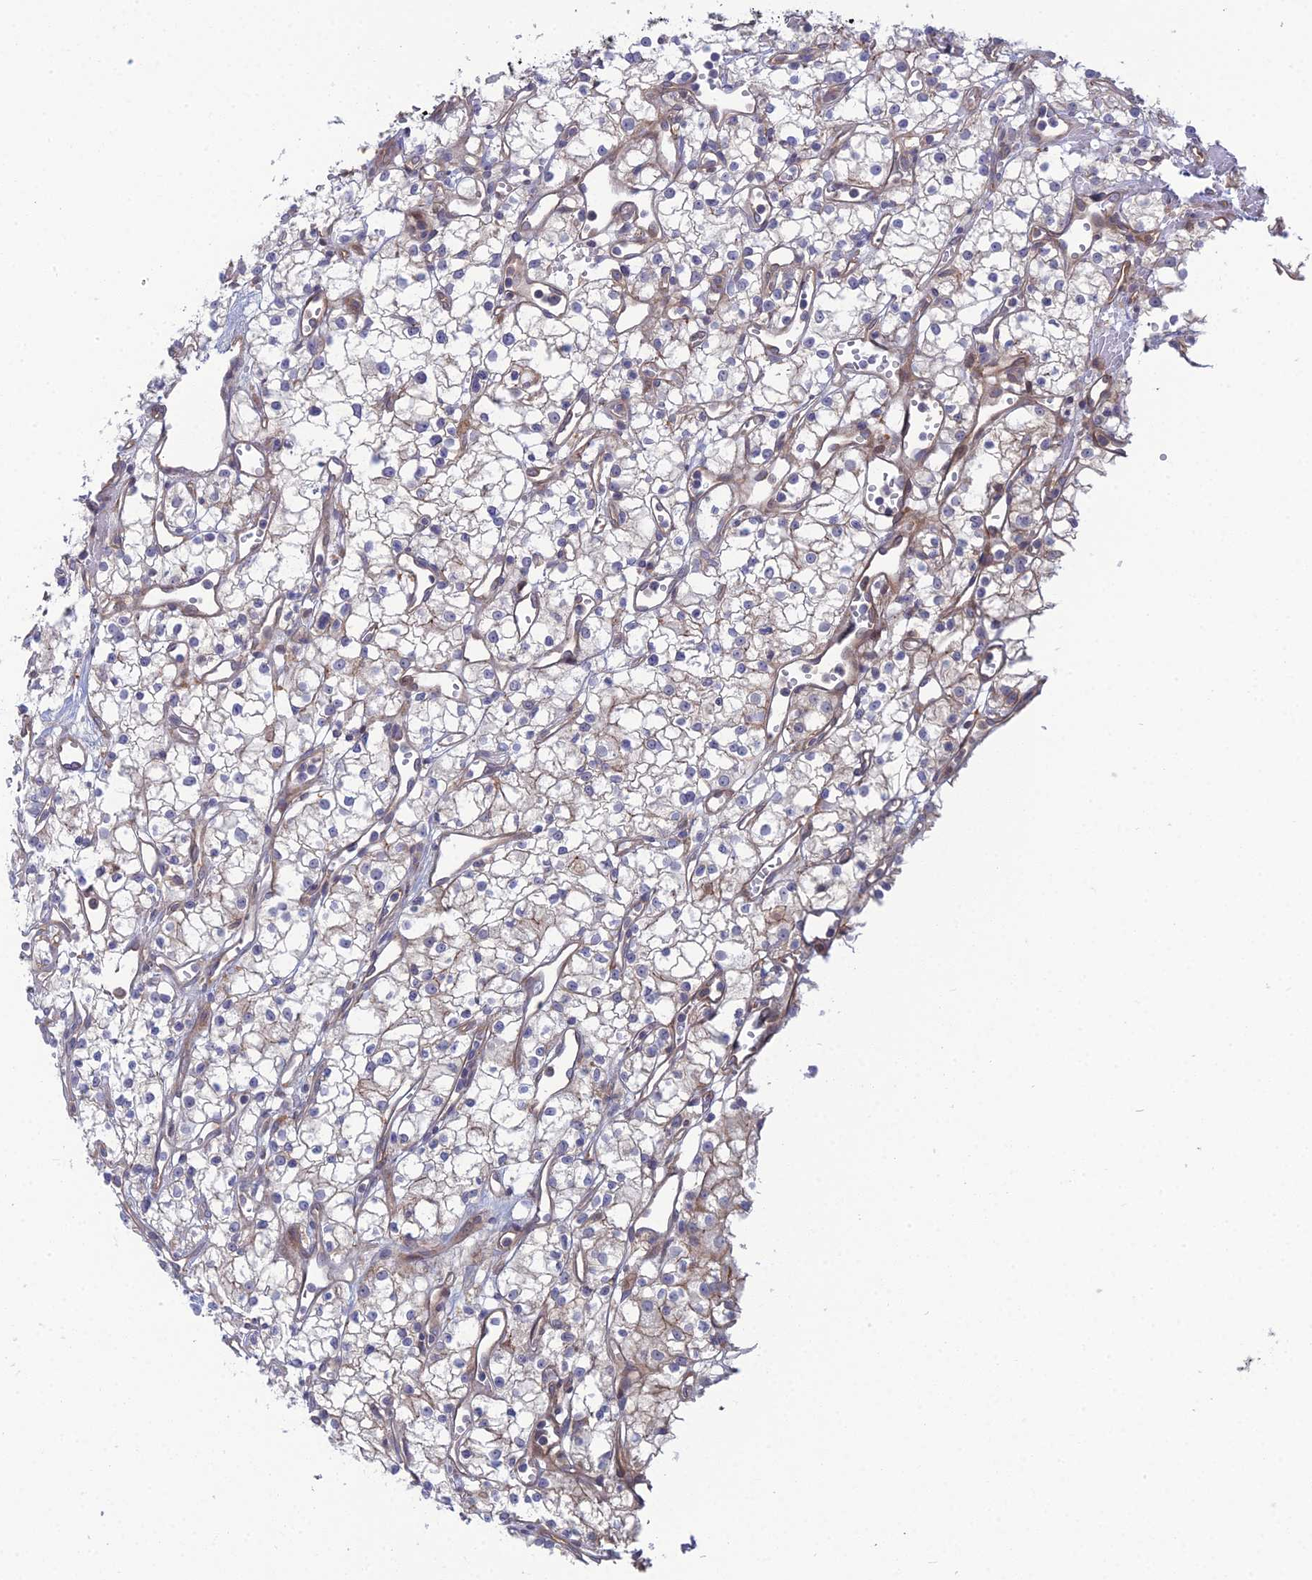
{"staining": {"intensity": "negative", "quantity": "none", "location": "none"}, "tissue": "renal cancer", "cell_type": "Tumor cells", "image_type": "cancer", "snomed": [{"axis": "morphology", "description": "Adenocarcinoma, NOS"}, {"axis": "topography", "description": "Kidney"}], "caption": "Immunohistochemistry (IHC) of adenocarcinoma (renal) displays no positivity in tumor cells.", "gene": "ABHD1", "patient": {"sex": "male", "age": 59}}